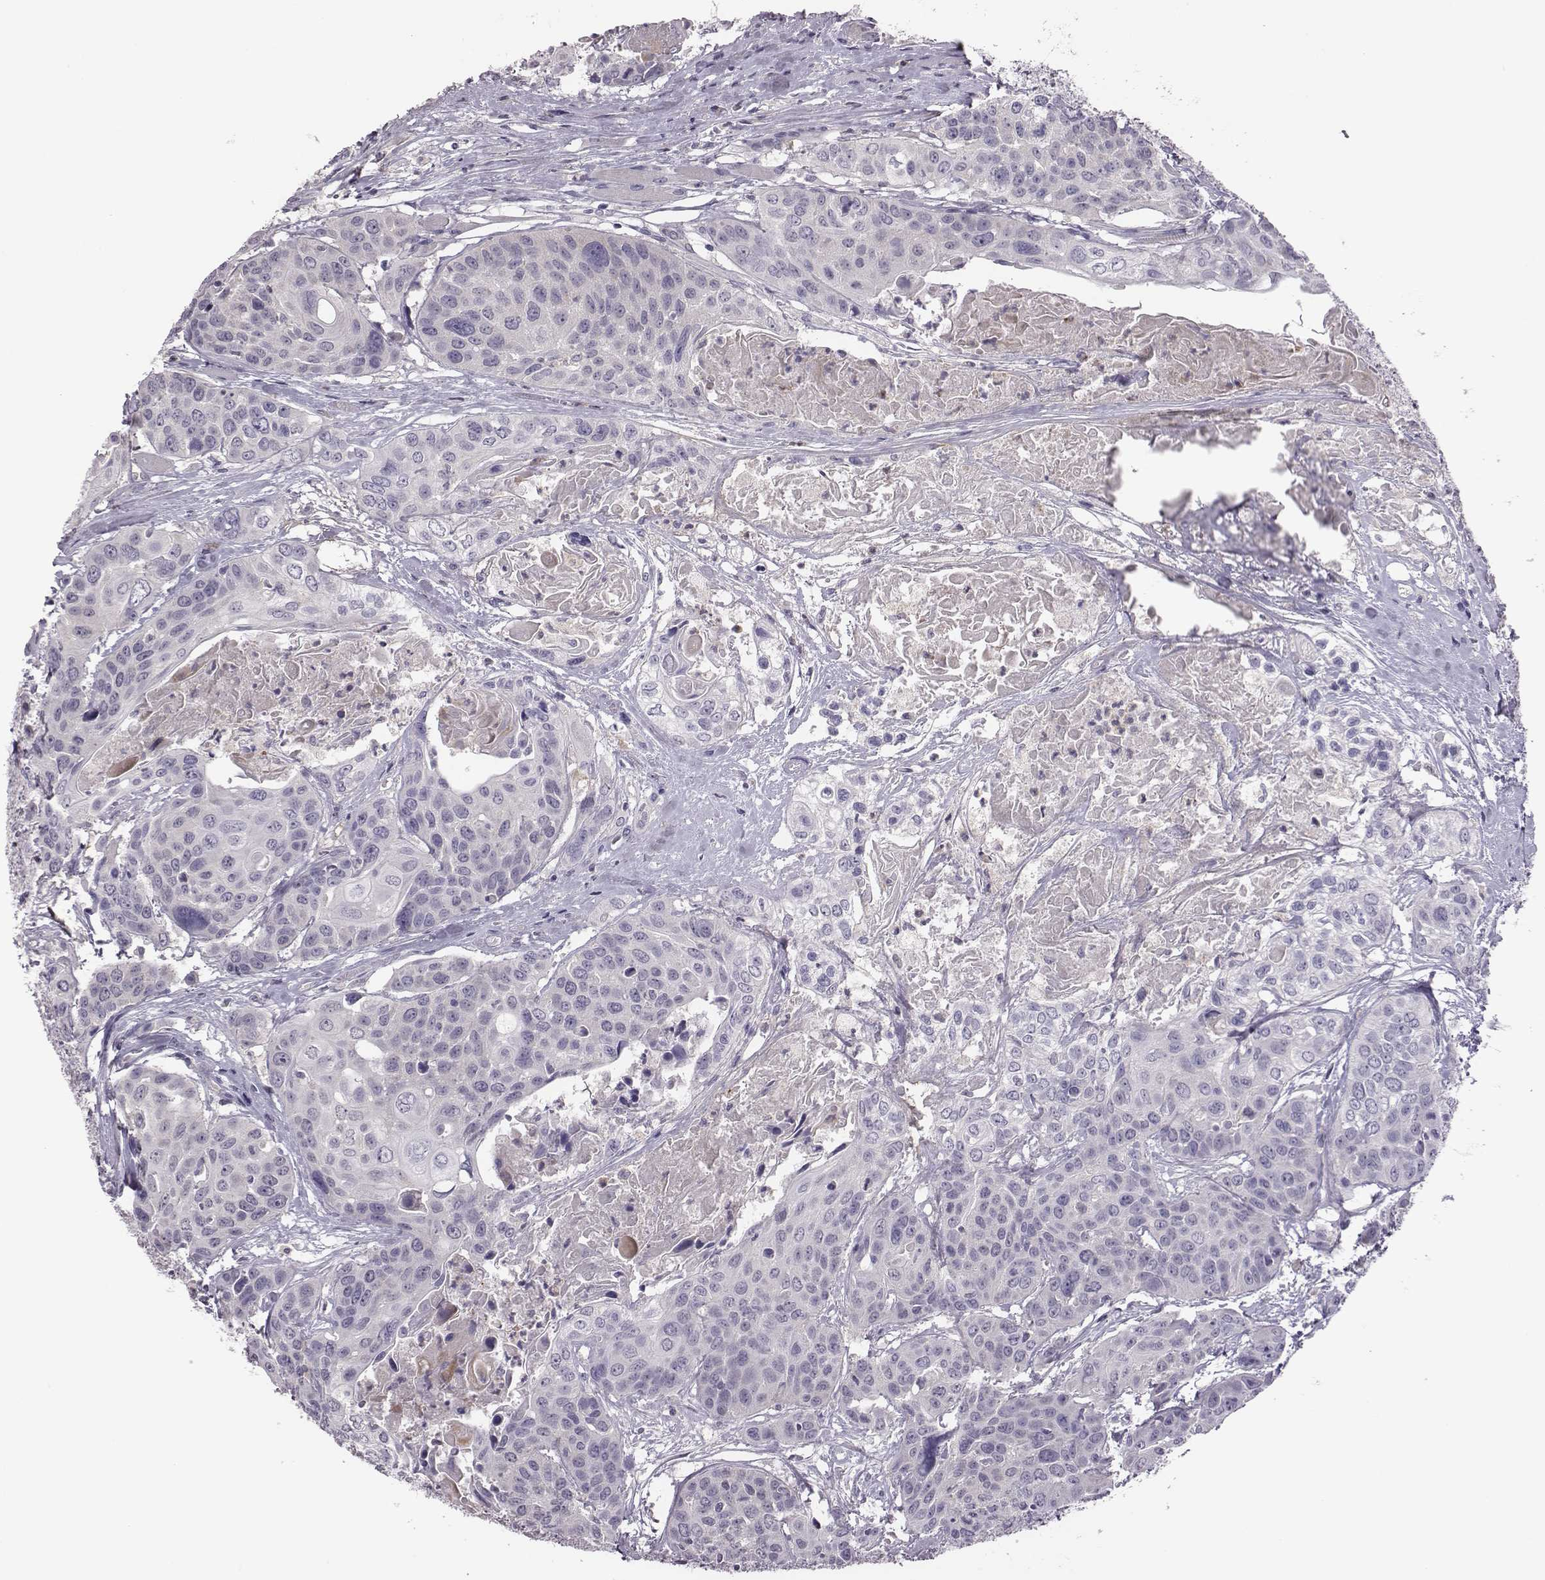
{"staining": {"intensity": "negative", "quantity": "none", "location": "none"}, "tissue": "head and neck cancer", "cell_type": "Tumor cells", "image_type": "cancer", "snomed": [{"axis": "morphology", "description": "Squamous cell carcinoma, NOS"}, {"axis": "topography", "description": "Oral tissue"}, {"axis": "topography", "description": "Head-Neck"}], "caption": "This image is of head and neck squamous cell carcinoma stained with immunohistochemistry (IHC) to label a protein in brown with the nuclei are counter-stained blue. There is no staining in tumor cells. (Stains: DAB immunohistochemistry (IHC) with hematoxylin counter stain, Microscopy: brightfield microscopy at high magnification).", "gene": "KMO", "patient": {"sex": "male", "age": 56}}